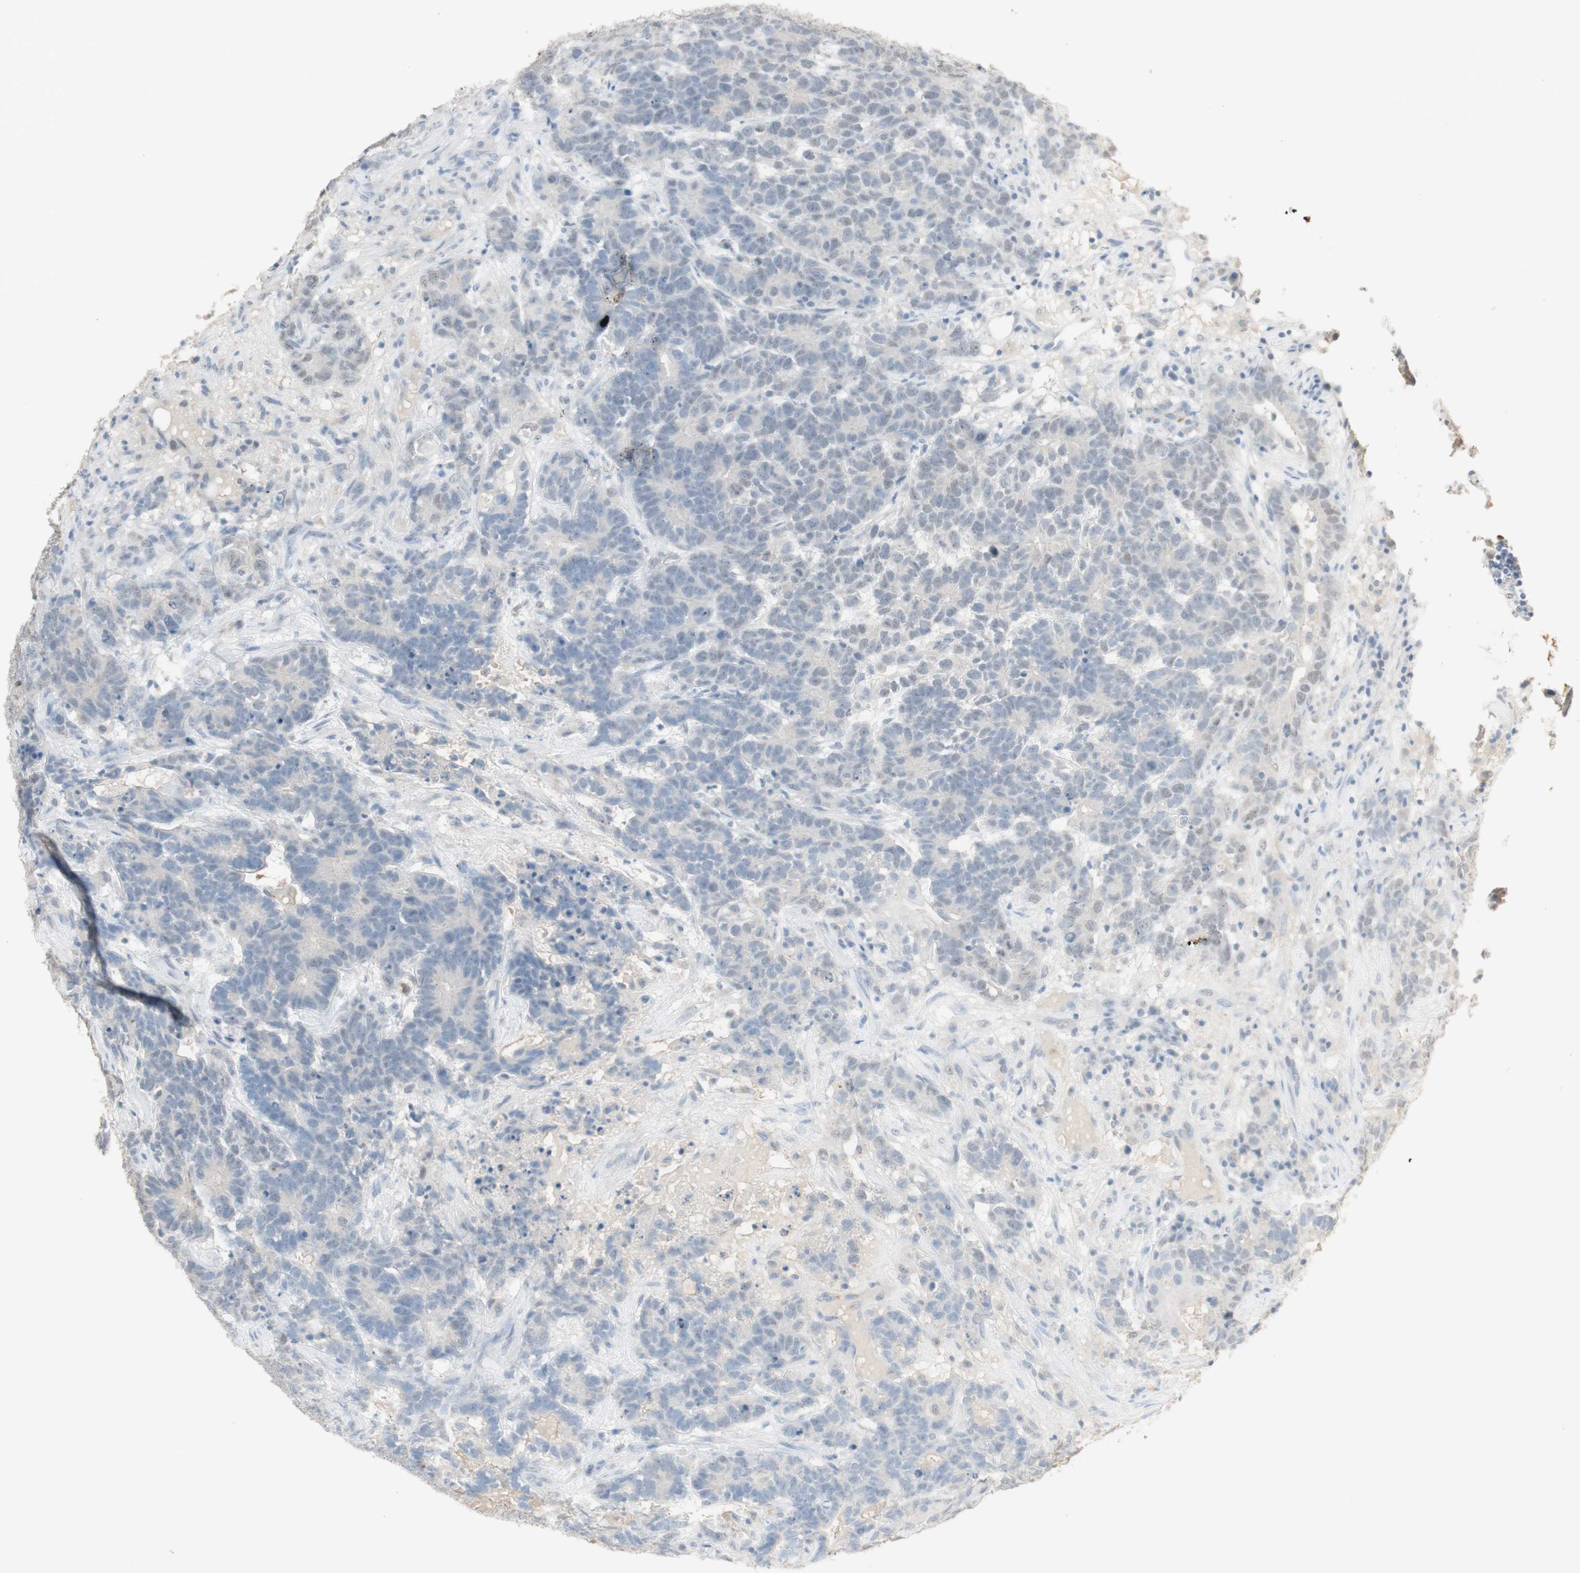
{"staining": {"intensity": "negative", "quantity": "none", "location": "none"}, "tissue": "testis cancer", "cell_type": "Tumor cells", "image_type": "cancer", "snomed": [{"axis": "morphology", "description": "Carcinoma, Embryonal, NOS"}, {"axis": "topography", "description": "Testis"}], "caption": "Tumor cells are negative for brown protein staining in testis cancer.", "gene": "MUC3A", "patient": {"sex": "male", "age": 26}}